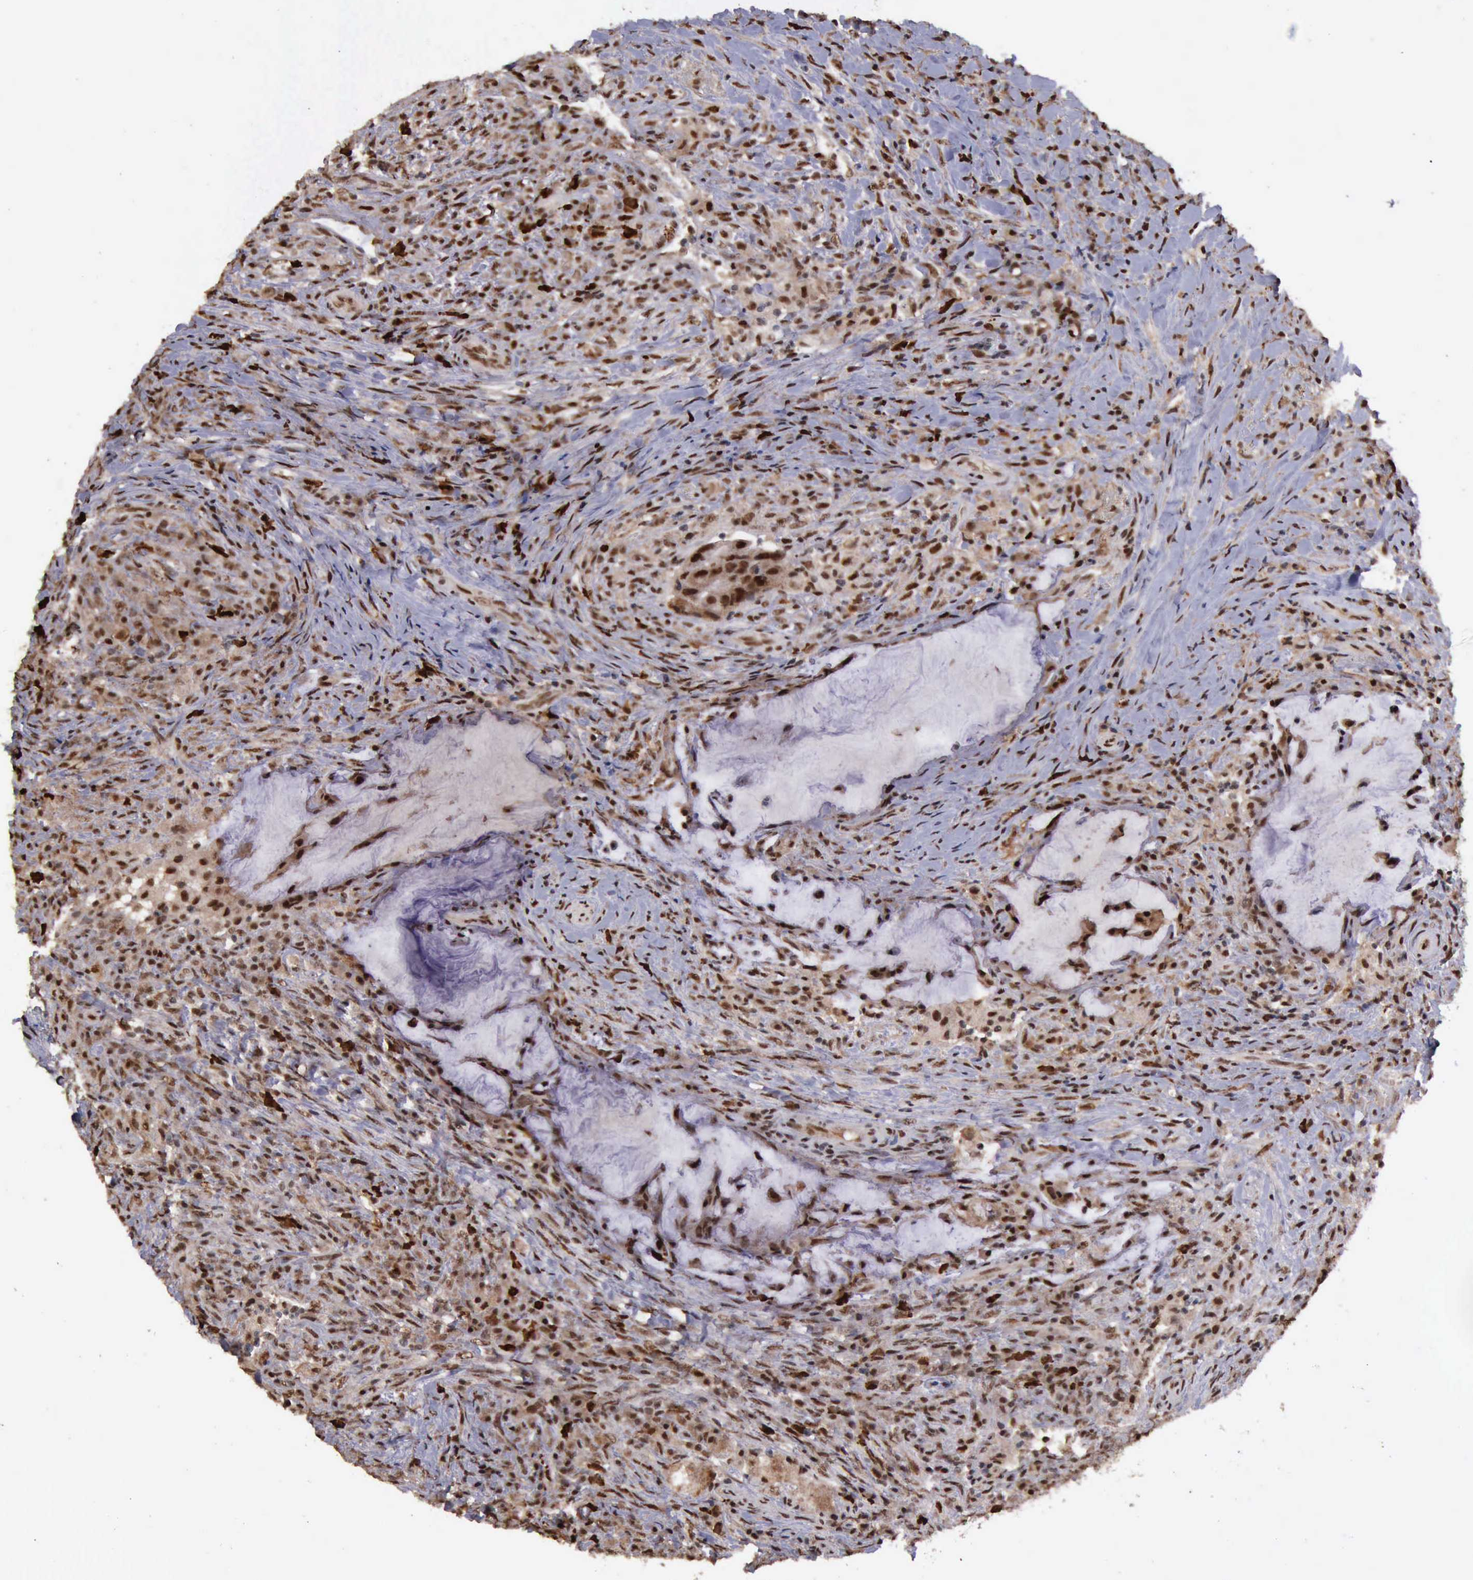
{"staining": {"intensity": "moderate", "quantity": ">75%", "location": "cytoplasmic/membranous,nuclear"}, "tissue": "colorectal cancer", "cell_type": "Tumor cells", "image_type": "cancer", "snomed": [{"axis": "morphology", "description": "Adenocarcinoma, NOS"}, {"axis": "topography", "description": "Rectum"}], "caption": "Moderate cytoplasmic/membranous and nuclear positivity for a protein is seen in approximately >75% of tumor cells of colorectal cancer (adenocarcinoma) using immunohistochemistry.", "gene": "TRMT2A", "patient": {"sex": "female", "age": 71}}